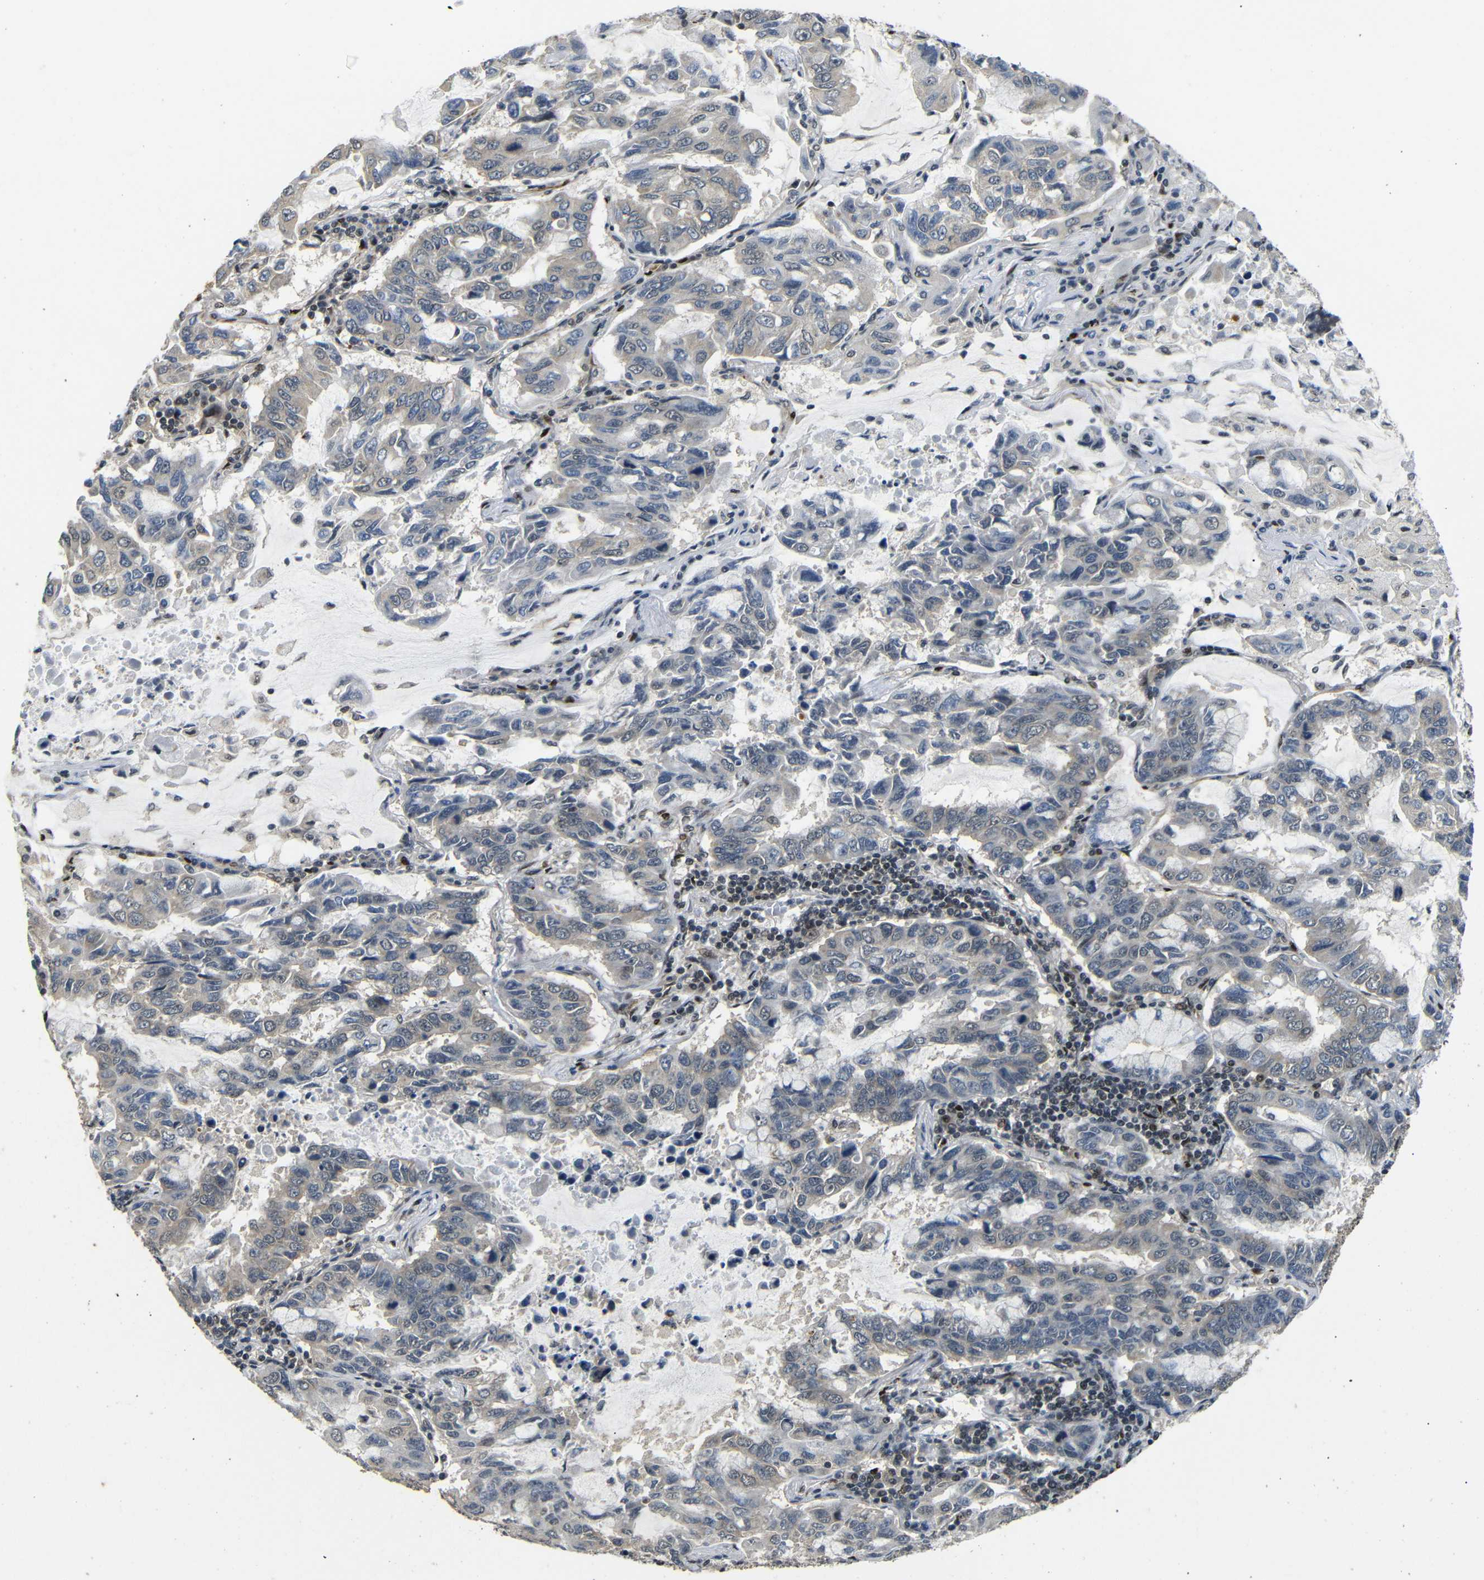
{"staining": {"intensity": "weak", "quantity": "25%-75%", "location": "cytoplasmic/membranous"}, "tissue": "lung cancer", "cell_type": "Tumor cells", "image_type": "cancer", "snomed": [{"axis": "morphology", "description": "Adenocarcinoma, NOS"}, {"axis": "topography", "description": "Lung"}], "caption": "Approximately 25%-75% of tumor cells in human lung adenocarcinoma exhibit weak cytoplasmic/membranous protein staining as visualized by brown immunohistochemical staining.", "gene": "TBX2", "patient": {"sex": "male", "age": 64}}